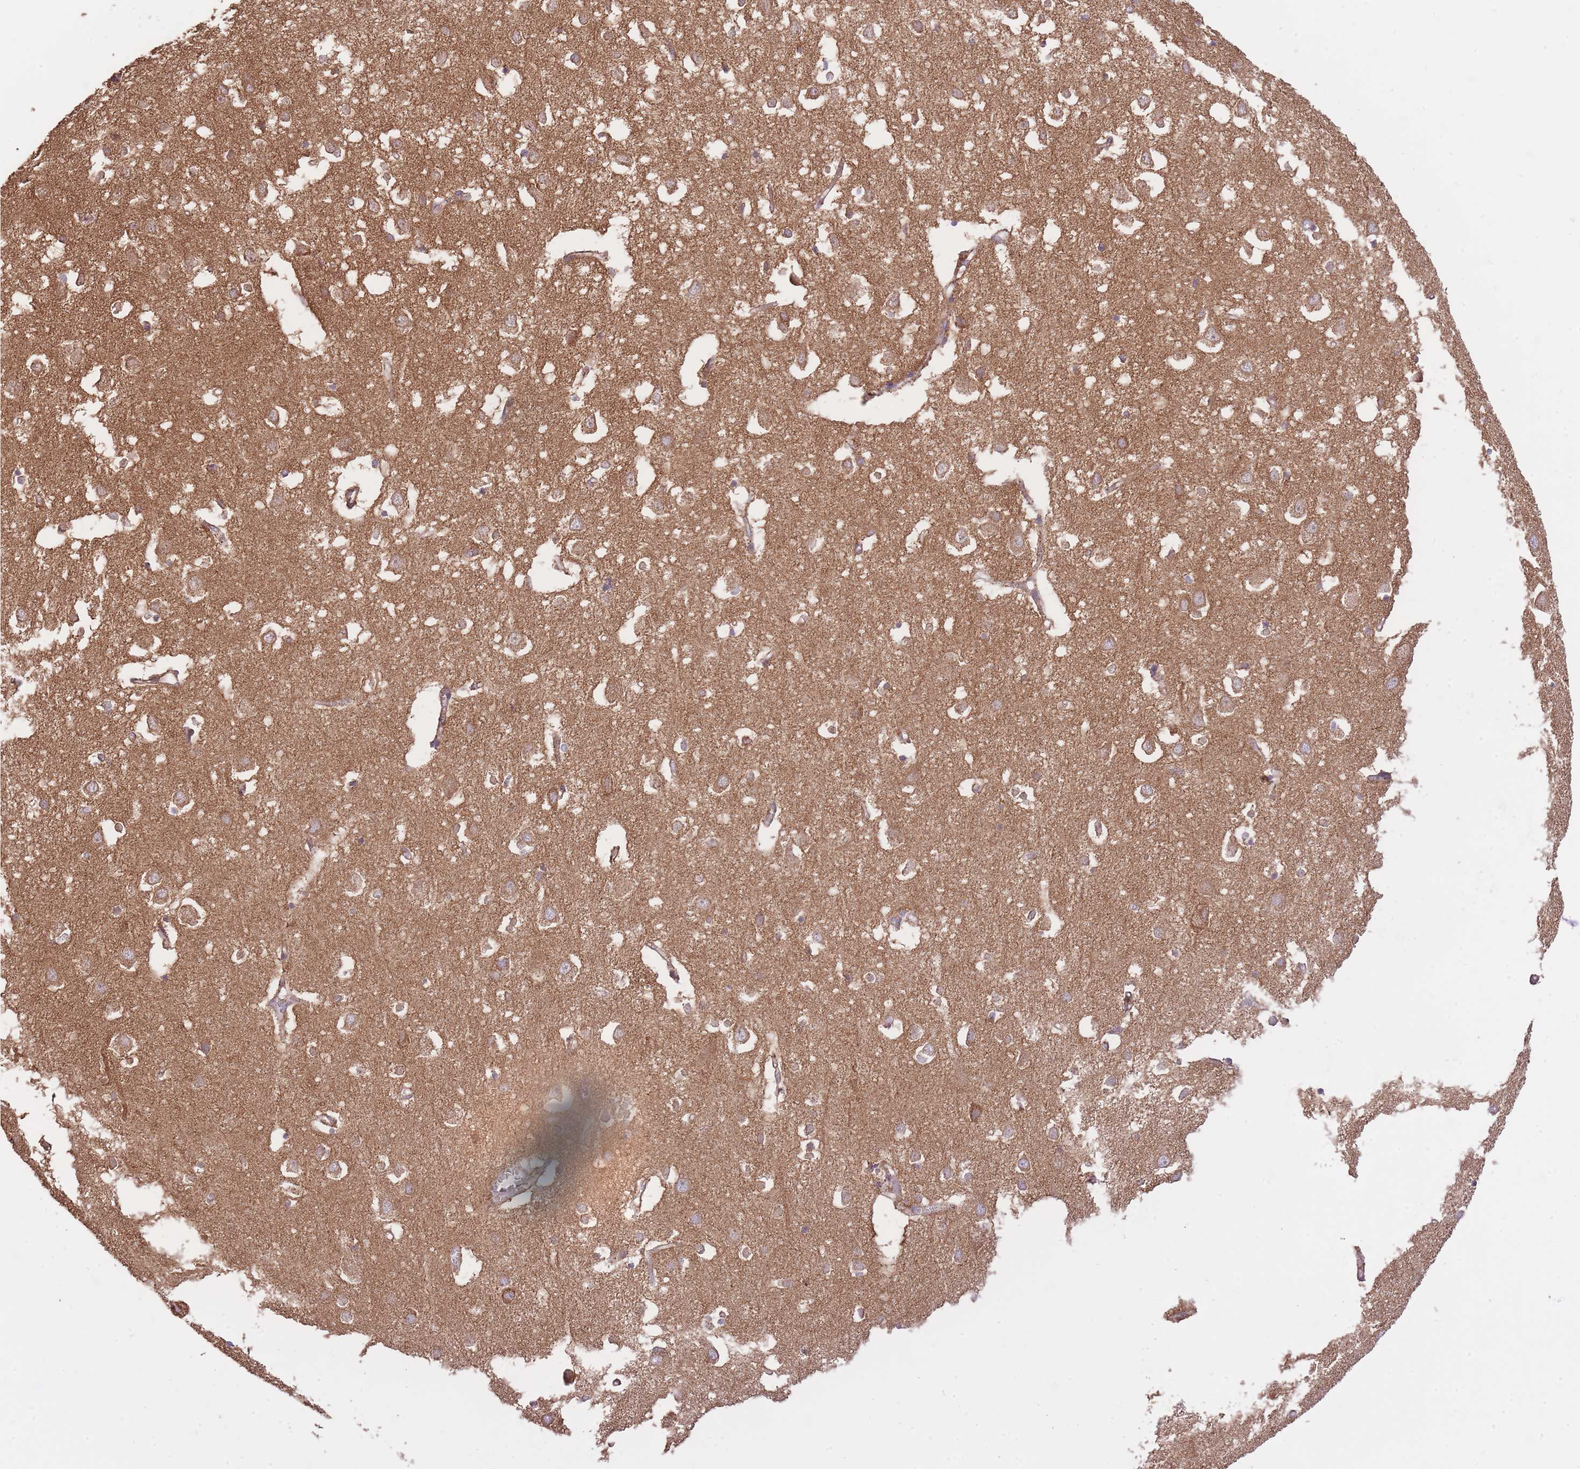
{"staining": {"intensity": "weak", "quantity": ">75%", "location": "cytoplasmic/membranous"}, "tissue": "cerebral cortex", "cell_type": "Endothelial cells", "image_type": "normal", "snomed": [{"axis": "morphology", "description": "Normal tissue, NOS"}, {"axis": "topography", "description": "Cerebral cortex"}], "caption": "An IHC photomicrograph of unremarkable tissue is shown. Protein staining in brown highlights weak cytoplasmic/membranous positivity in cerebral cortex within endothelial cells.", "gene": "PREP", "patient": {"sex": "male", "age": 70}}